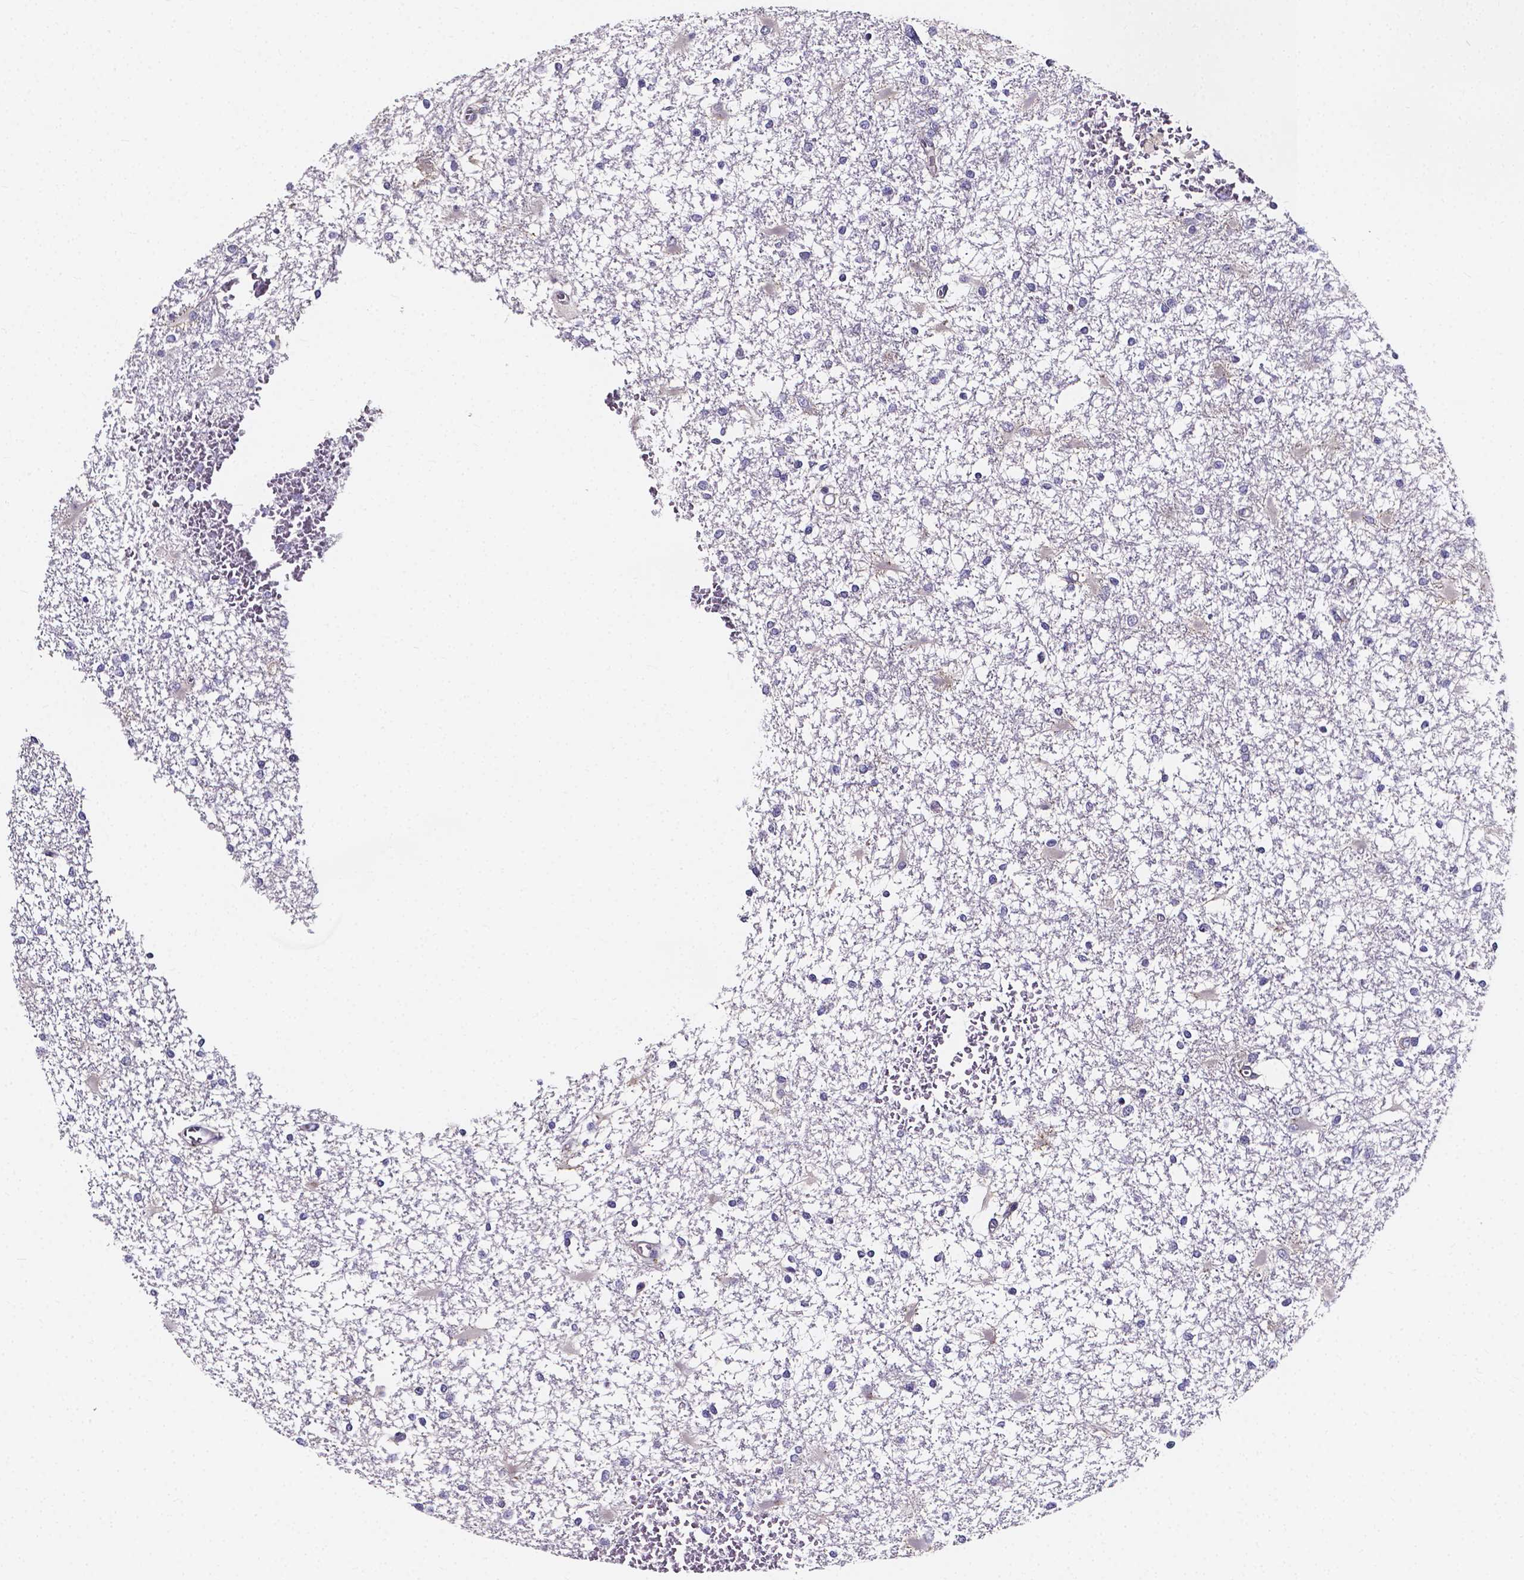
{"staining": {"intensity": "negative", "quantity": "none", "location": "none"}, "tissue": "glioma", "cell_type": "Tumor cells", "image_type": "cancer", "snomed": [{"axis": "morphology", "description": "Glioma, malignant, High grade"}, {"axis": "topography", "description": "Cerebral cortex"}], "caption": "High power microscopy image of an immunohistochemistry (IHC) photomicrograph of glioma, revealing no significant positivity in tumor cells.", "gene": "SPOCD1", "patient": {"sex": "male", "age": 79}}